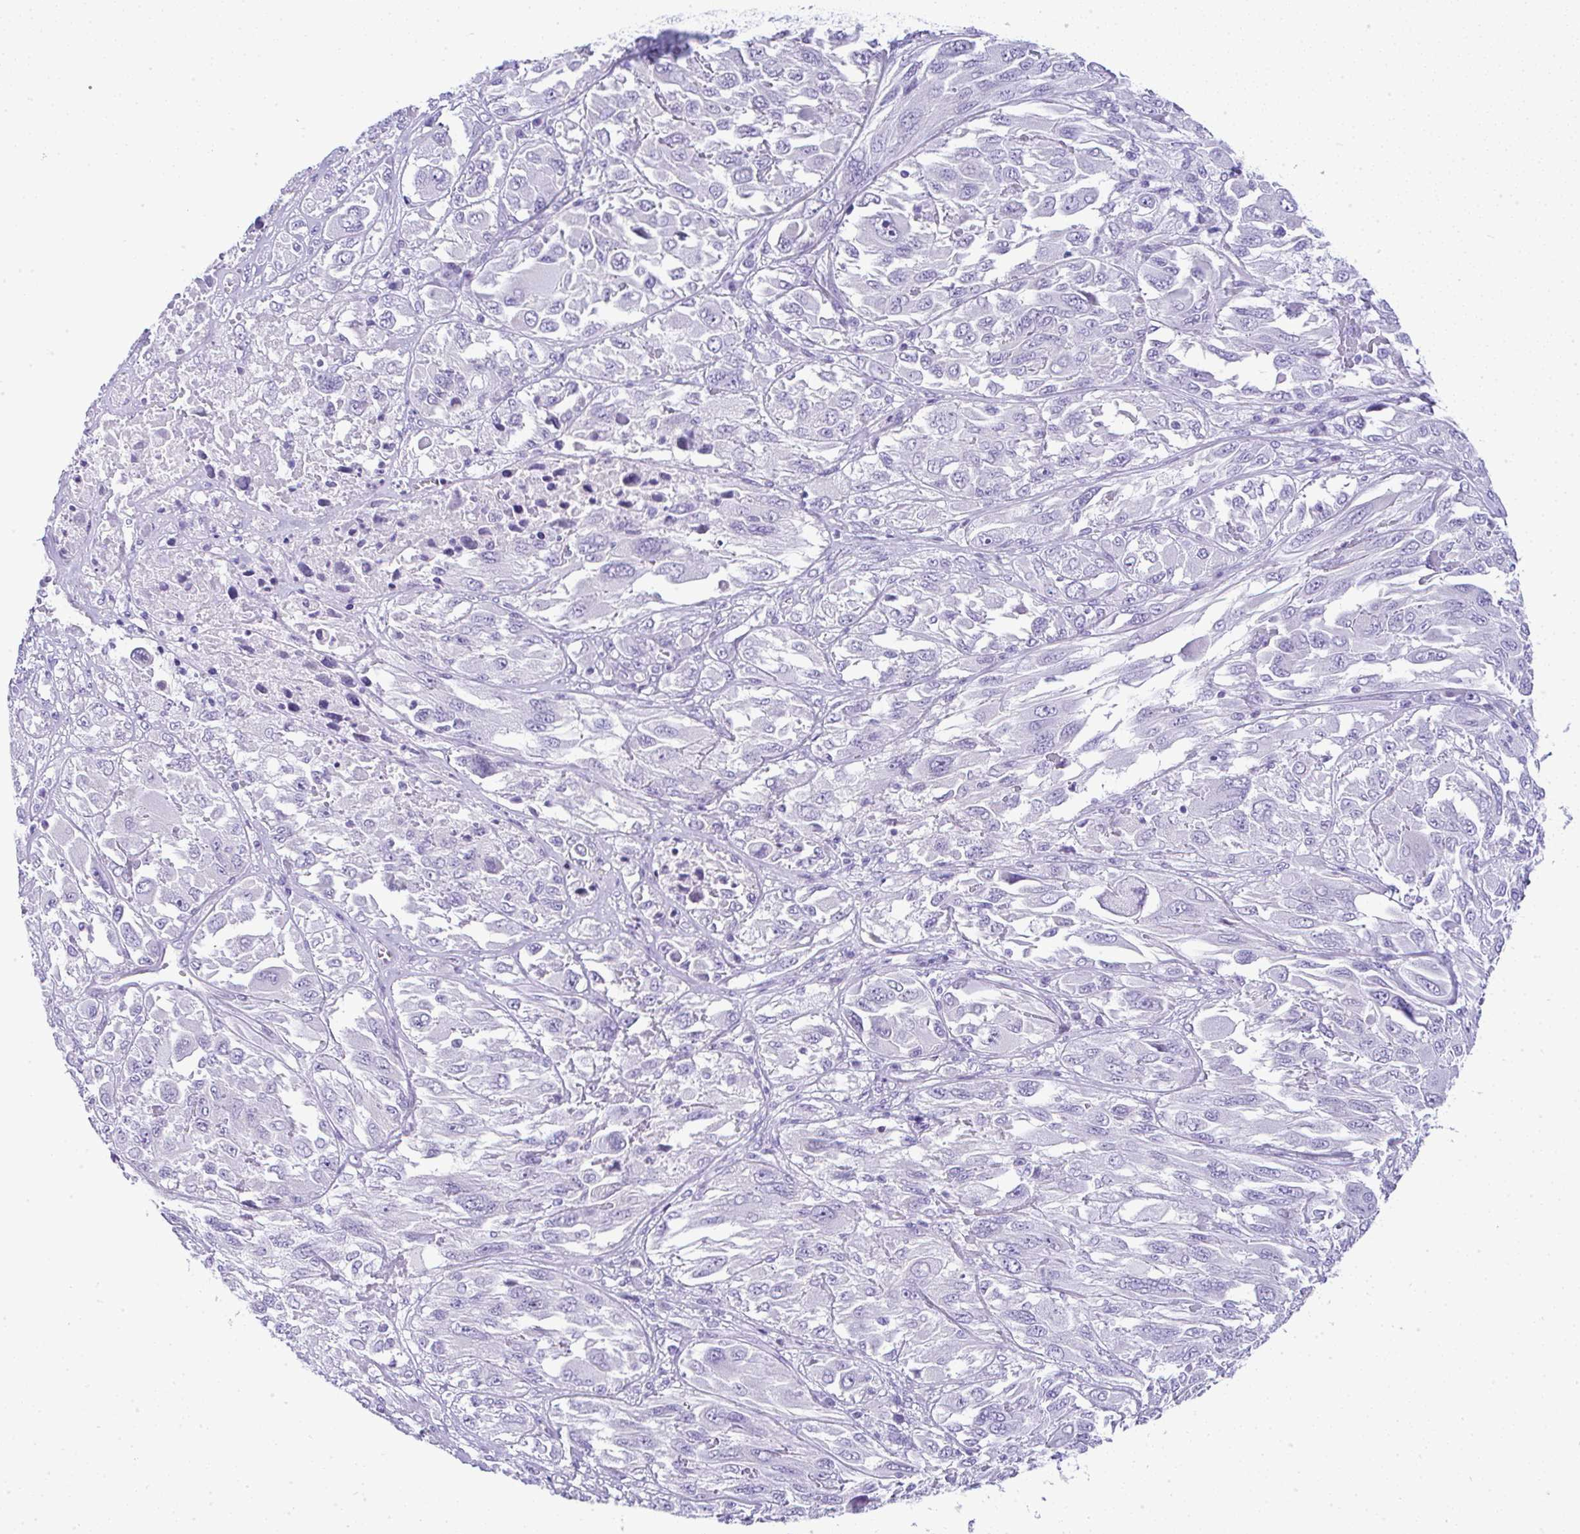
{"staining": {"intensity": "negative", "quantity": "none", "location": "none"}, "tissue": "melanoma", "cell_type": "Tumor cells", "image_type": "cancer", "snomed": [{"axis": "morphology", "description": "Malignant melanoma, NOS"}, {"axis": "topography", "description": "Skin"}], "caption": "There is no significant expression in tumor cells of melanoma.", "gene": "RNF183", "patient": {"sex": "female", "age": 91}}